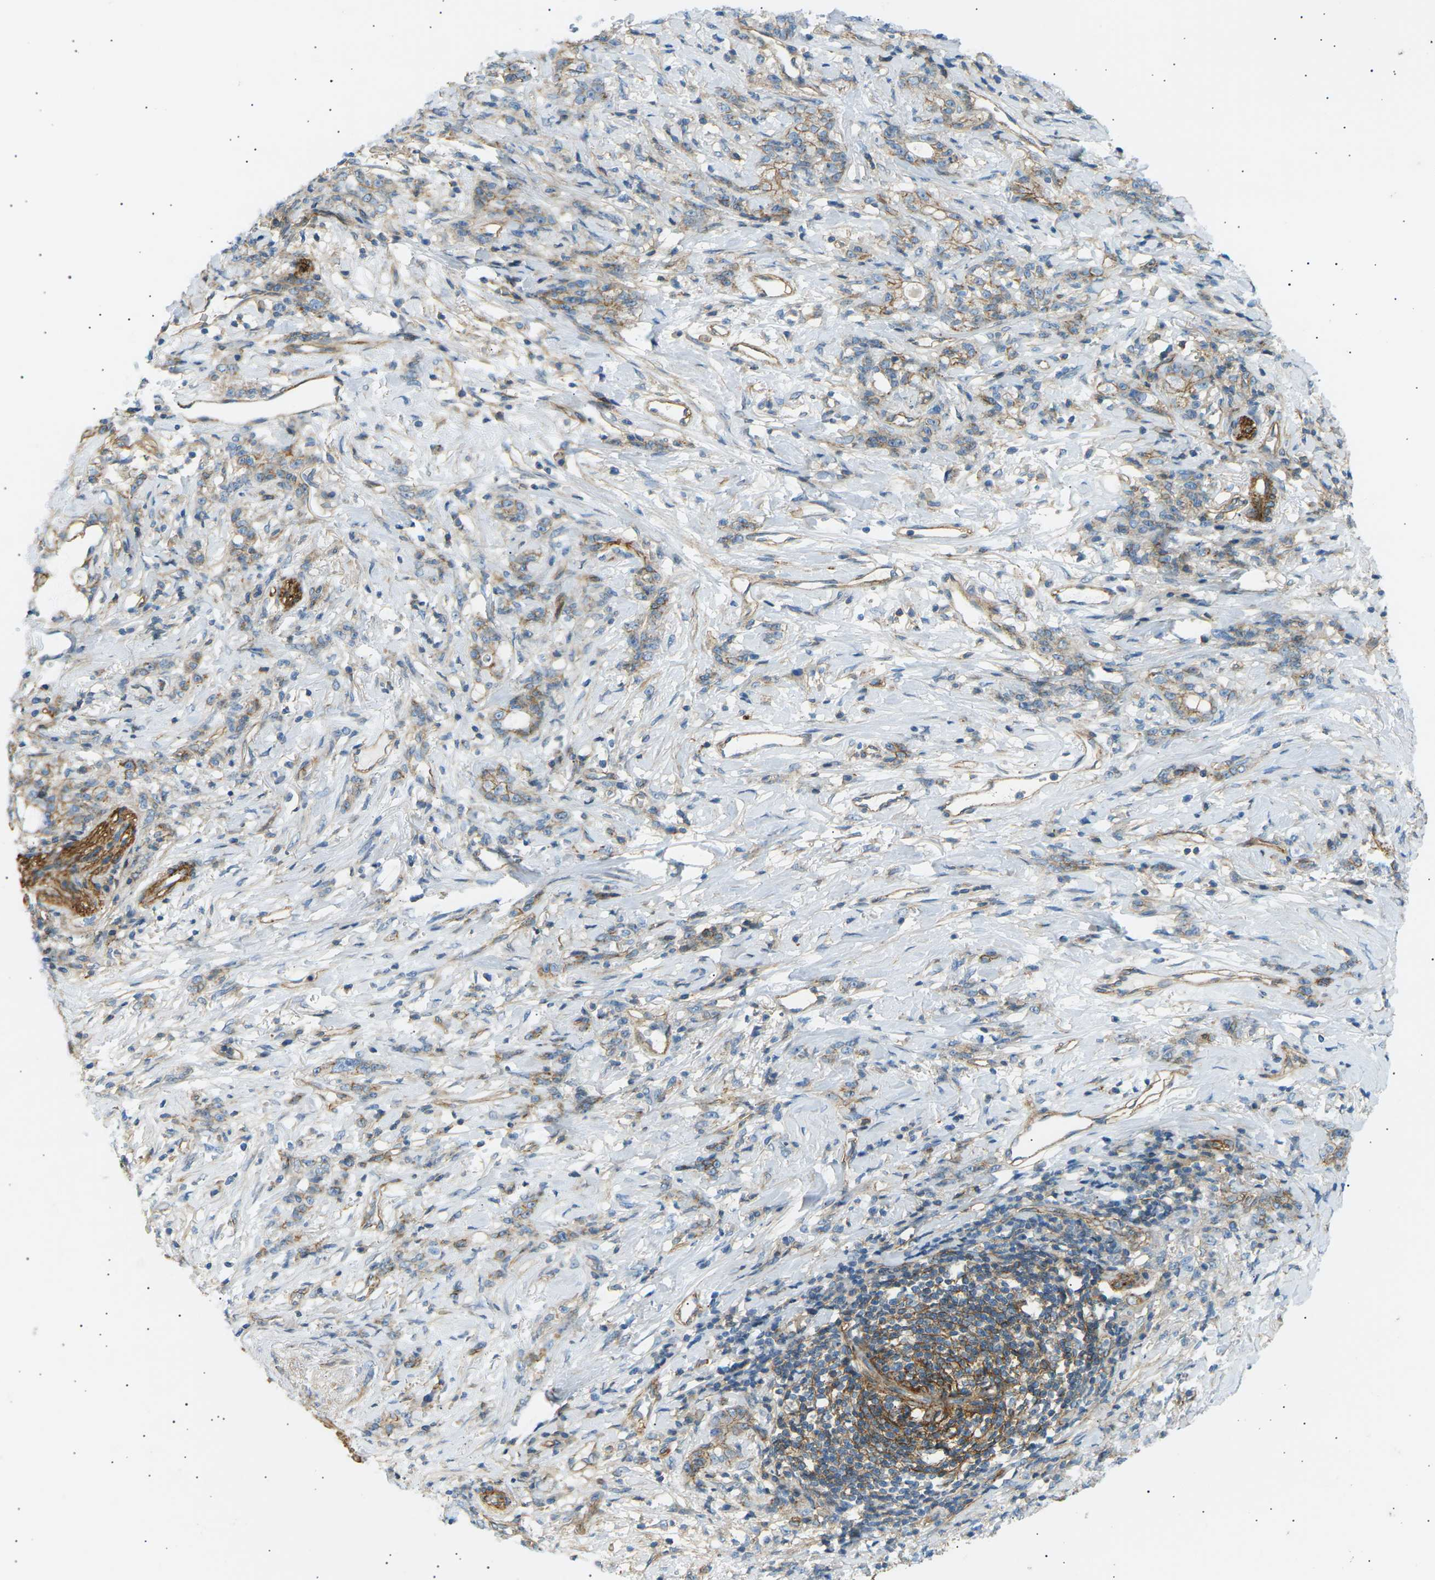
{"staining": {"intensity": "moderate", "quantity": "25%-75%", "location": "cytoplasmic/membranous"}, "tissue": "stomach cancer", "cell_type": "Tumor cells", "image_type": "cancer", "snomed": [{"axis": "morphology", "description": "Adenocarcinoma, NOS"}, {"axis": "topography", "description": "Stomach, lower"}], "caption": "Protein analysis of stomach cancer (adenocarcinoma) tissue exhibits moderate cytoplasmic/membranous staining in approximately 25%-75% of tumor cells.", "gene": "ATP2B4", "patient": {"sex": "male", "age": 88}}